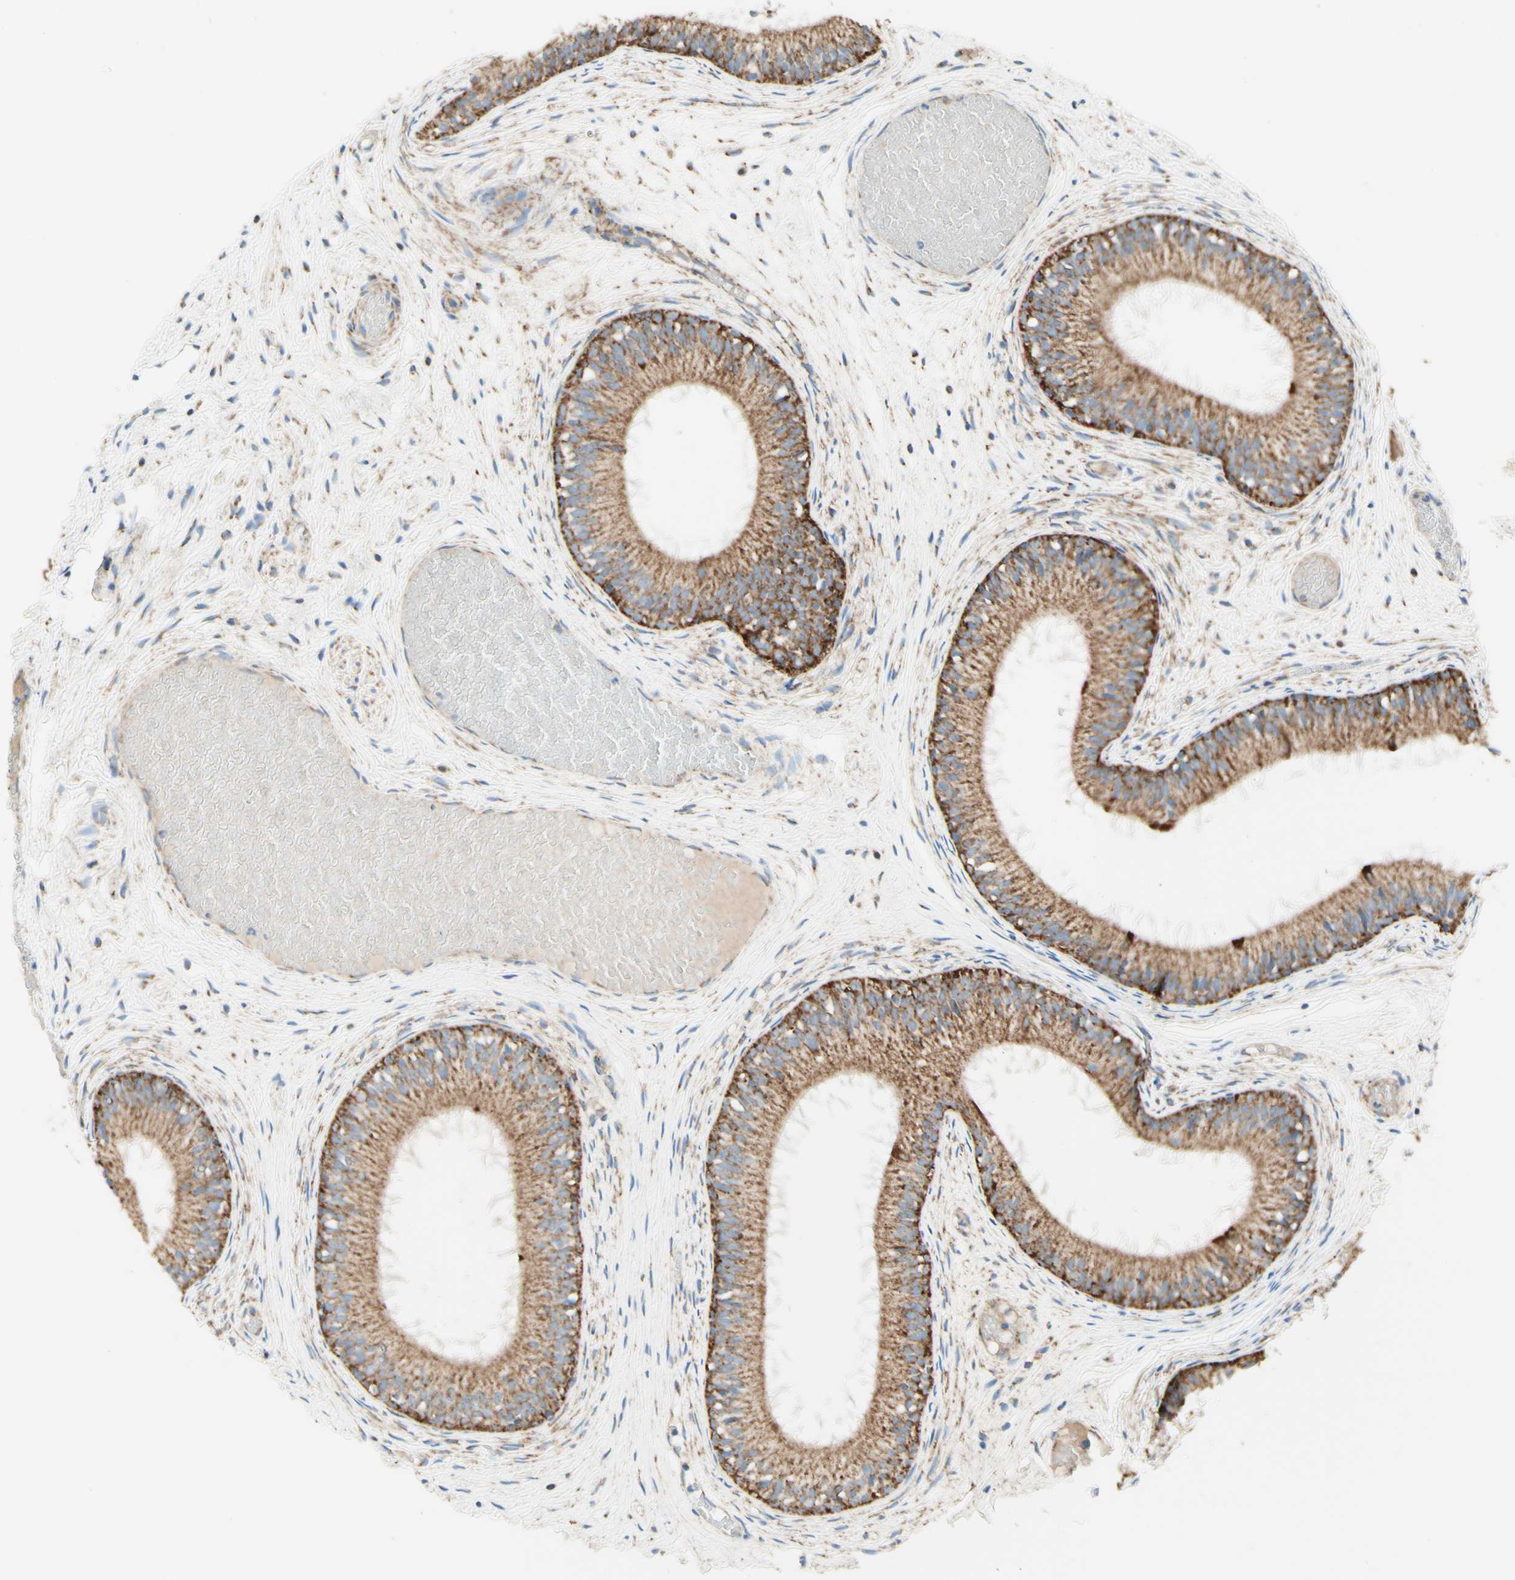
{"staining": {"intensity": "moderate", "quantity": ">75%", "location": "cytoplasmic/membranous"}, "tissue": "epididymis", "cell_type": "Glandular cells", "image_type": "normal", "snomed": [{"axis": "morphology", "description": "Normal tissue, NOS"}, {"axis": "morphology", "description": "Atrophy, NOS"}, {"axis": "topography", "description": "Testis"}, {"axis": "topography", "description": "Epididymis"}], "caption": "Protein analysis of normal epididymis demonstrates moderate cytoplasmic/membranous positivity in approximately >75% of glandular cells.", "gene": "ARMC10", "patient": {"sex": "male", "age": 18}}